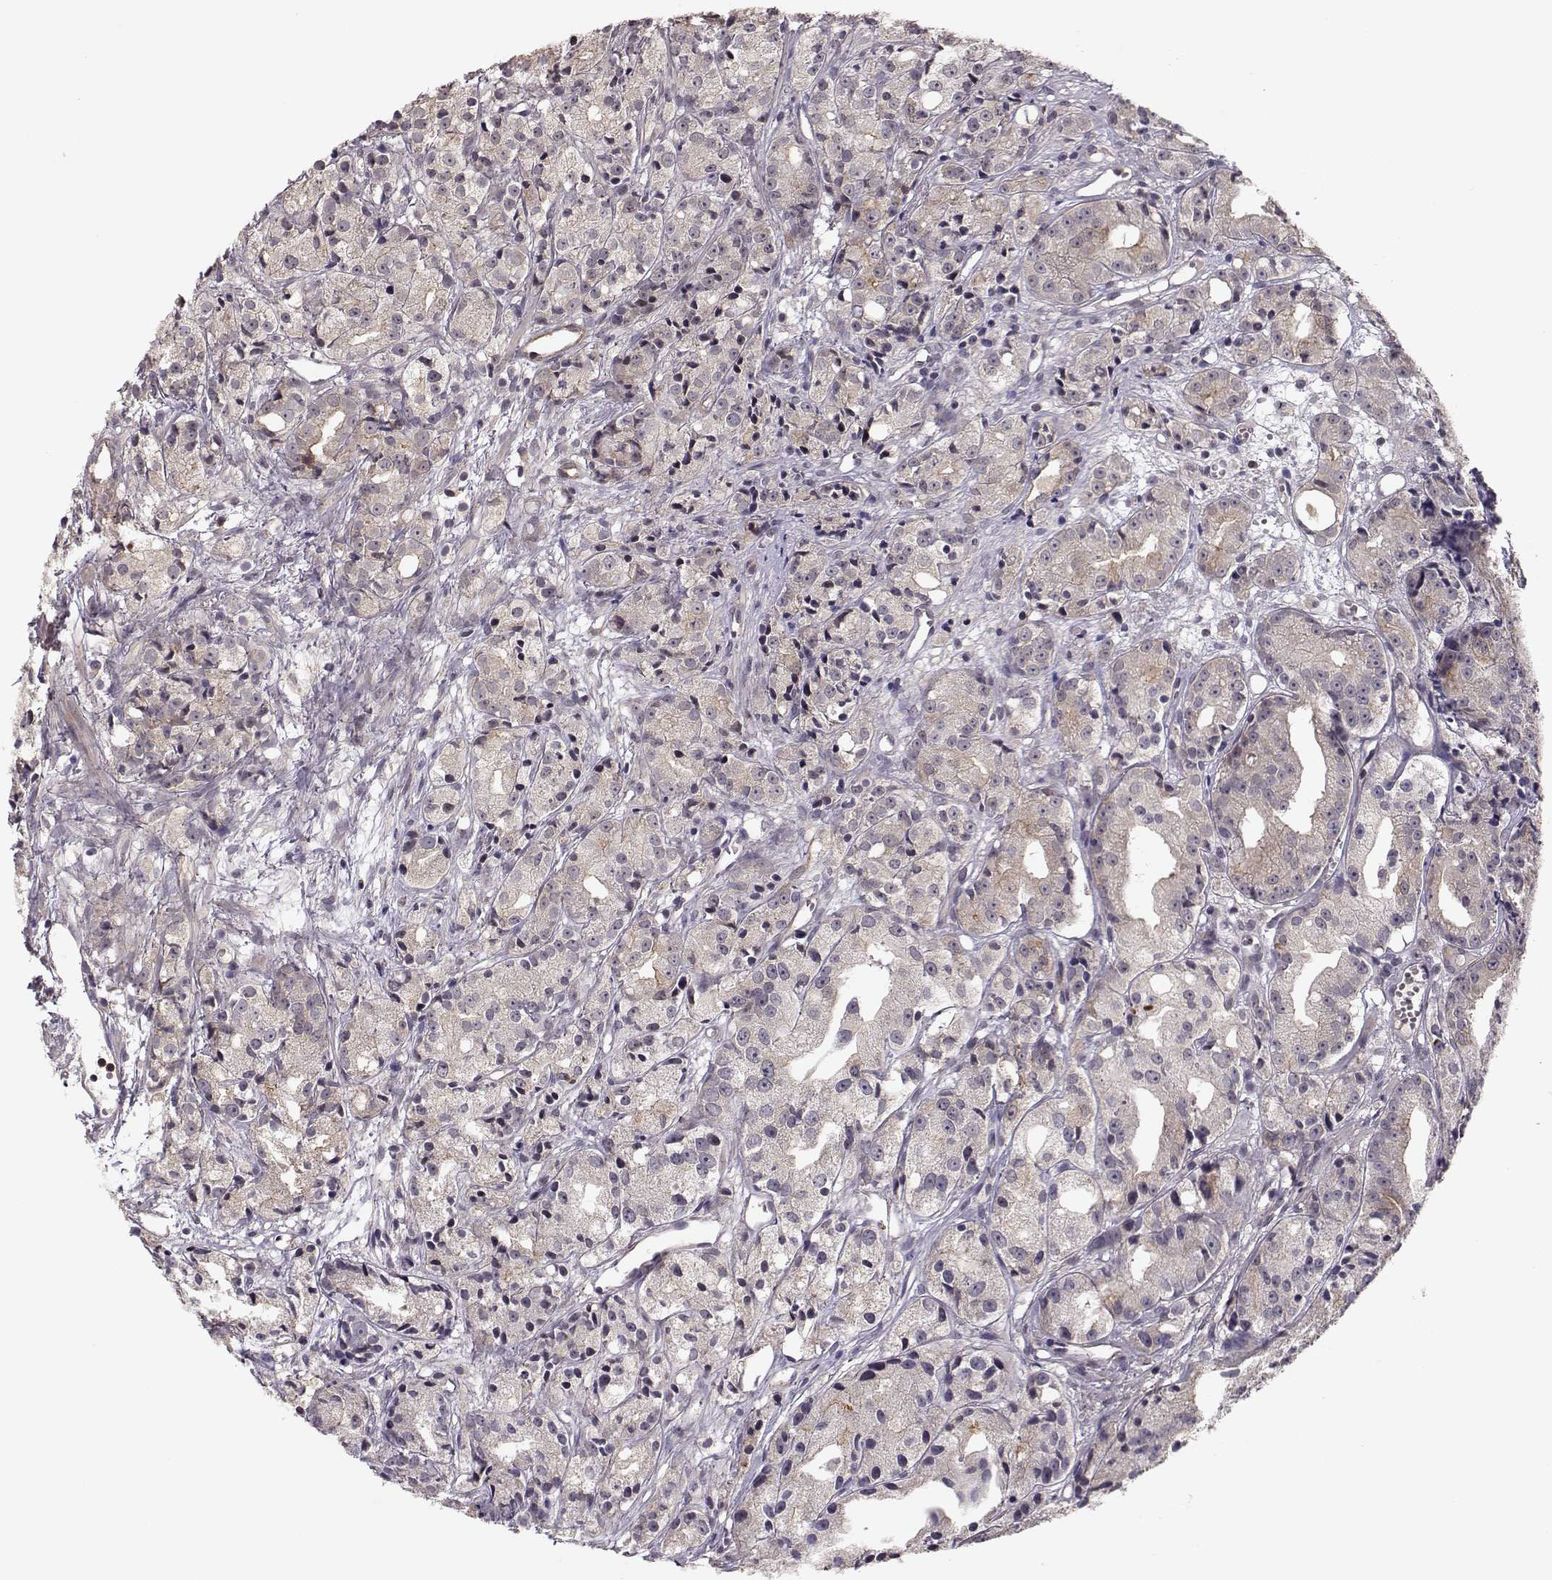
{"staining": {"intensity": "weak", "quantity": "<25%", "location": "cytoplasmic/membranous"}, "tissue": "prostate cancer", "cell_type": "Tumor cells", "image_type": "cancer", "snomed": [{"axis": "morphology", "description": "Adenocarcinoma, Medium grade"}, {"axis": "topography", "description": "Prostate"}], "caption": "Immunohistochemistry micrograph of prostate adenocarcinoma (medium-grade) stained for a protein (brown), which demonstrates no positivity in tumor cells.", "gene": "PLEKHG3", "patient": {"sex": "male", "age": 74}}